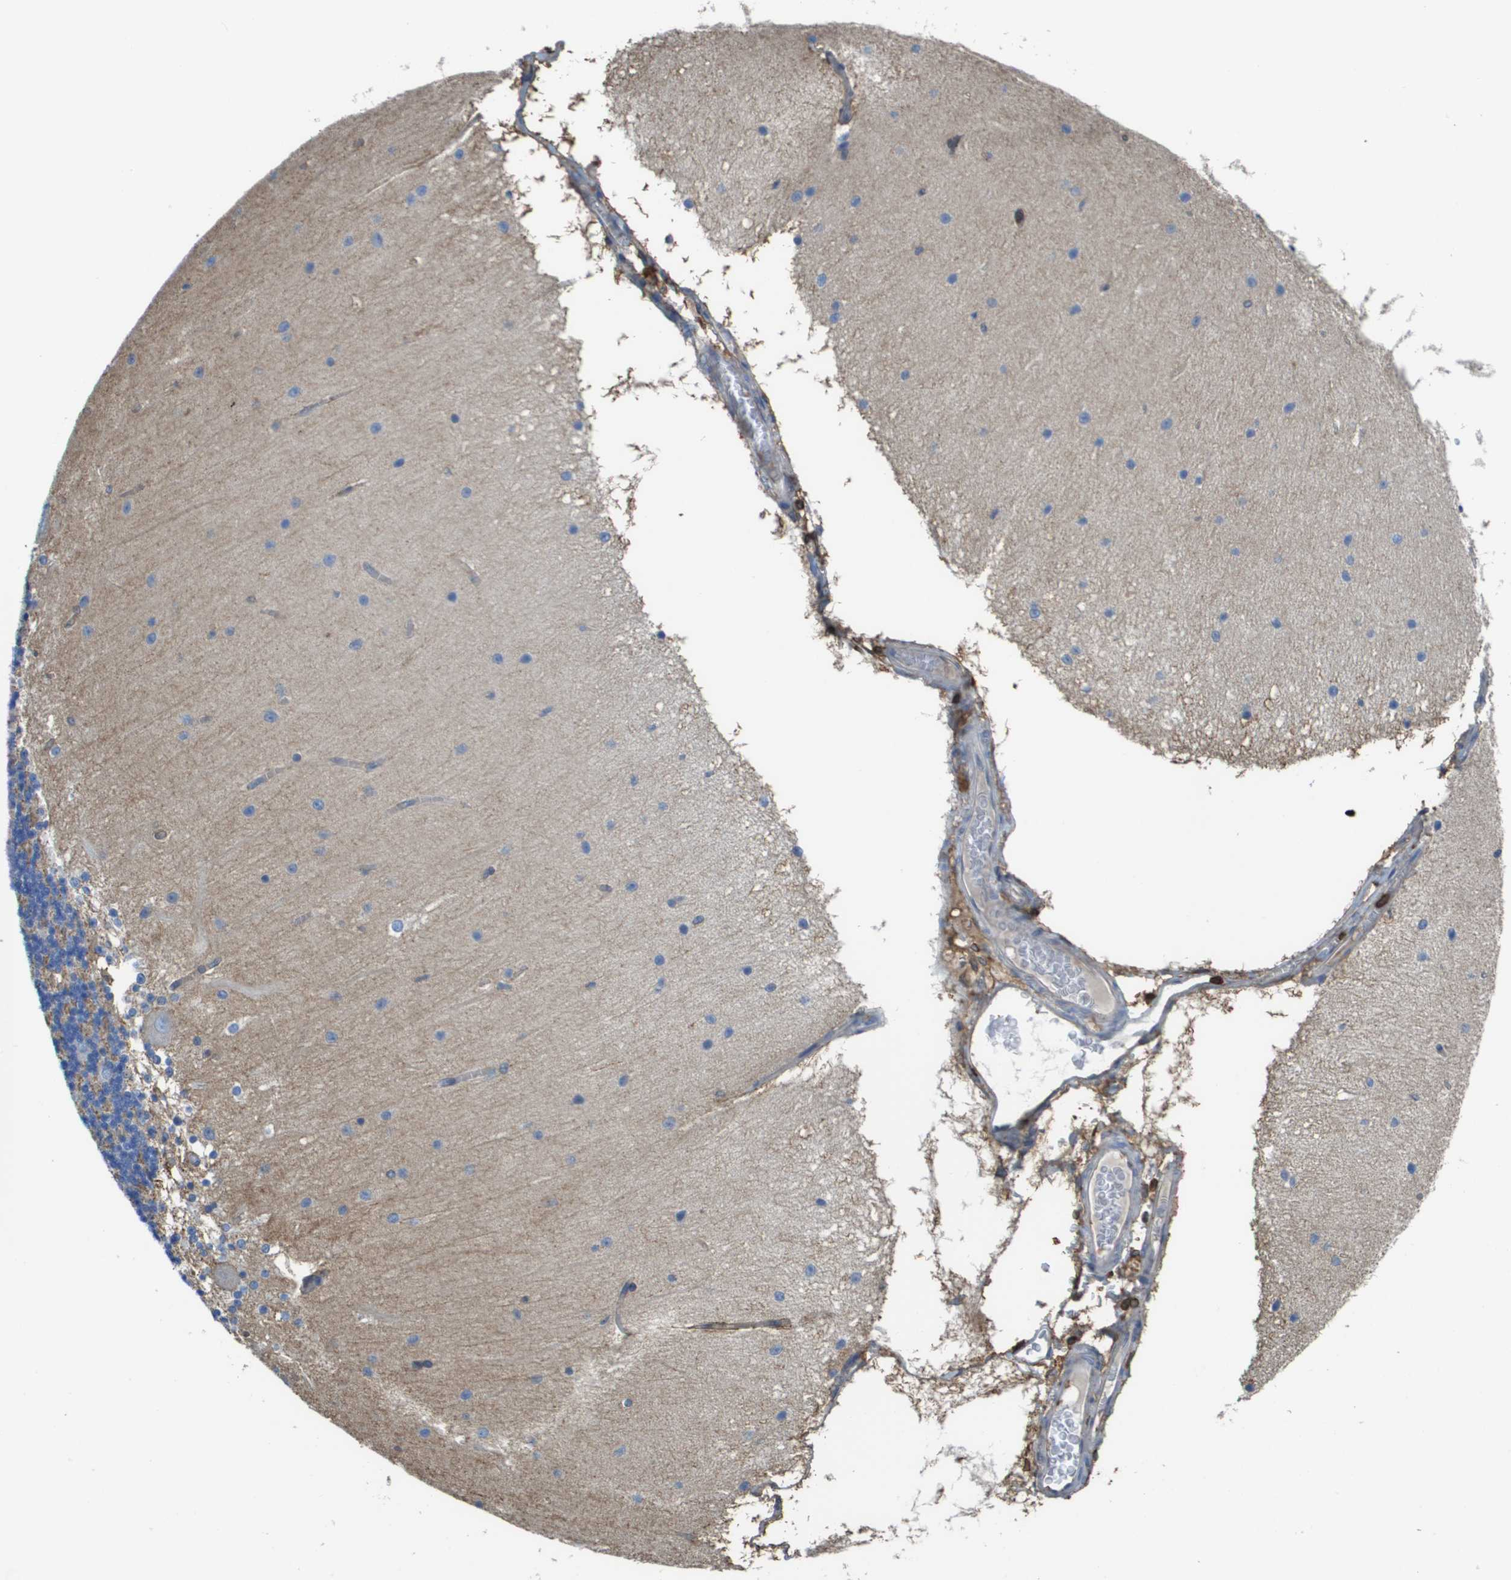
{"staining": {"intensity": "weak", "quantity": "25%-75%", "location": "cytoplasmic/membranous"}, "tissue": "cerebellum", "cell_type": "Cells in granular layer", "image_type": "normal", "snomed": [{"axis": "morphology", "description": "Normal tissue, NOS"}, {"axis": "topography", "description": "Cerebellum"}], "caption": "This is a micrograph of immunohistochemistry staining of normal cerebellum, which shows weak staining in the cytoplasmic/membranous of cells in granular layer.", "gene": "PASK", "patient": {"sex": "female", "age": 54}}